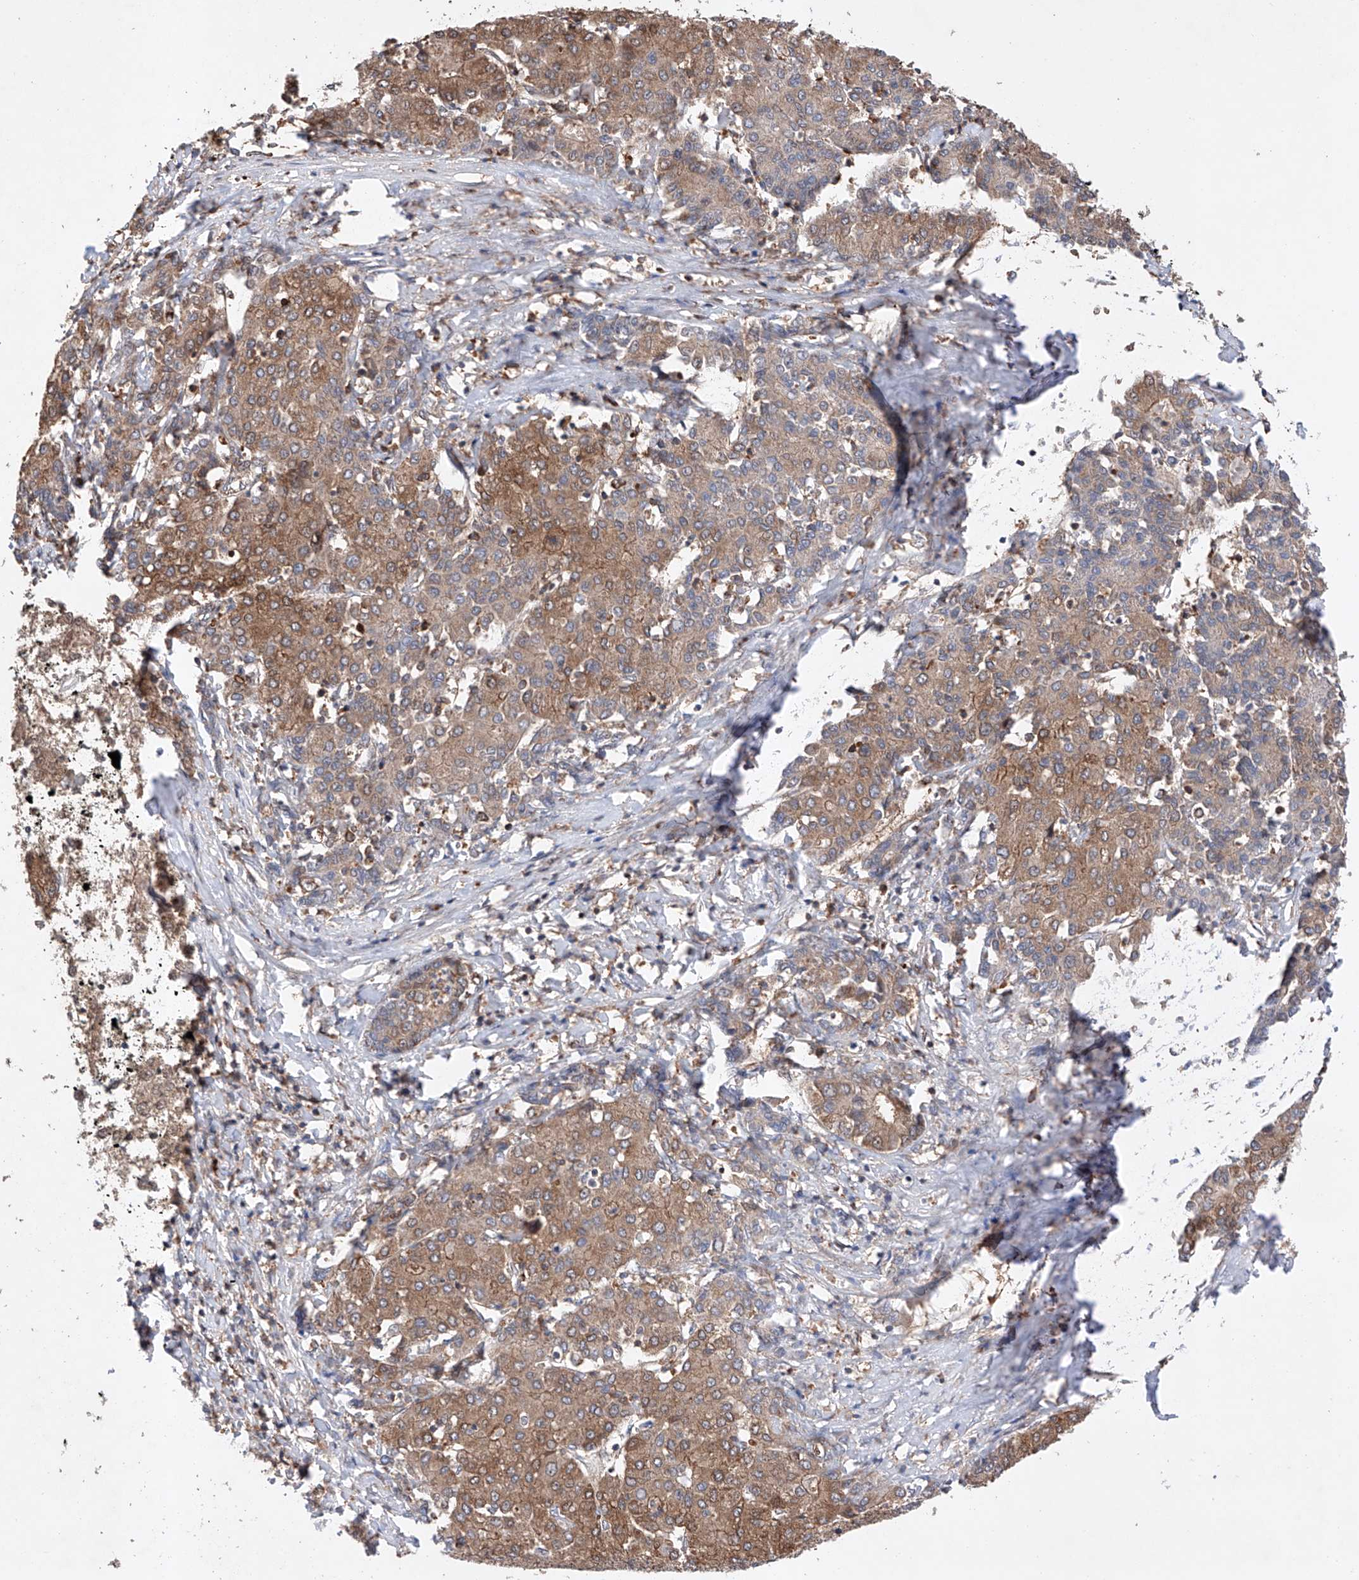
{"staining": {"intensity": "moderate", "quantity": ">75%", "location": "cytoplasmic/membranous"}, "tissue": "liver cancer", "cell_type": "Tumor cells", "image_type": "cancer", "snomed": [{"axis": "morphology", "description": "Carcinoma, Hepatocellular, NOS"}, {"axis": "topography", "description": "Liver"}], "caption": "Liver hepatocellular carcinoma stained with a protein marker shows moderate staining in tumor cells.", "gene": "TIMM23", "patient": {"sex": "male", "age": 65}}